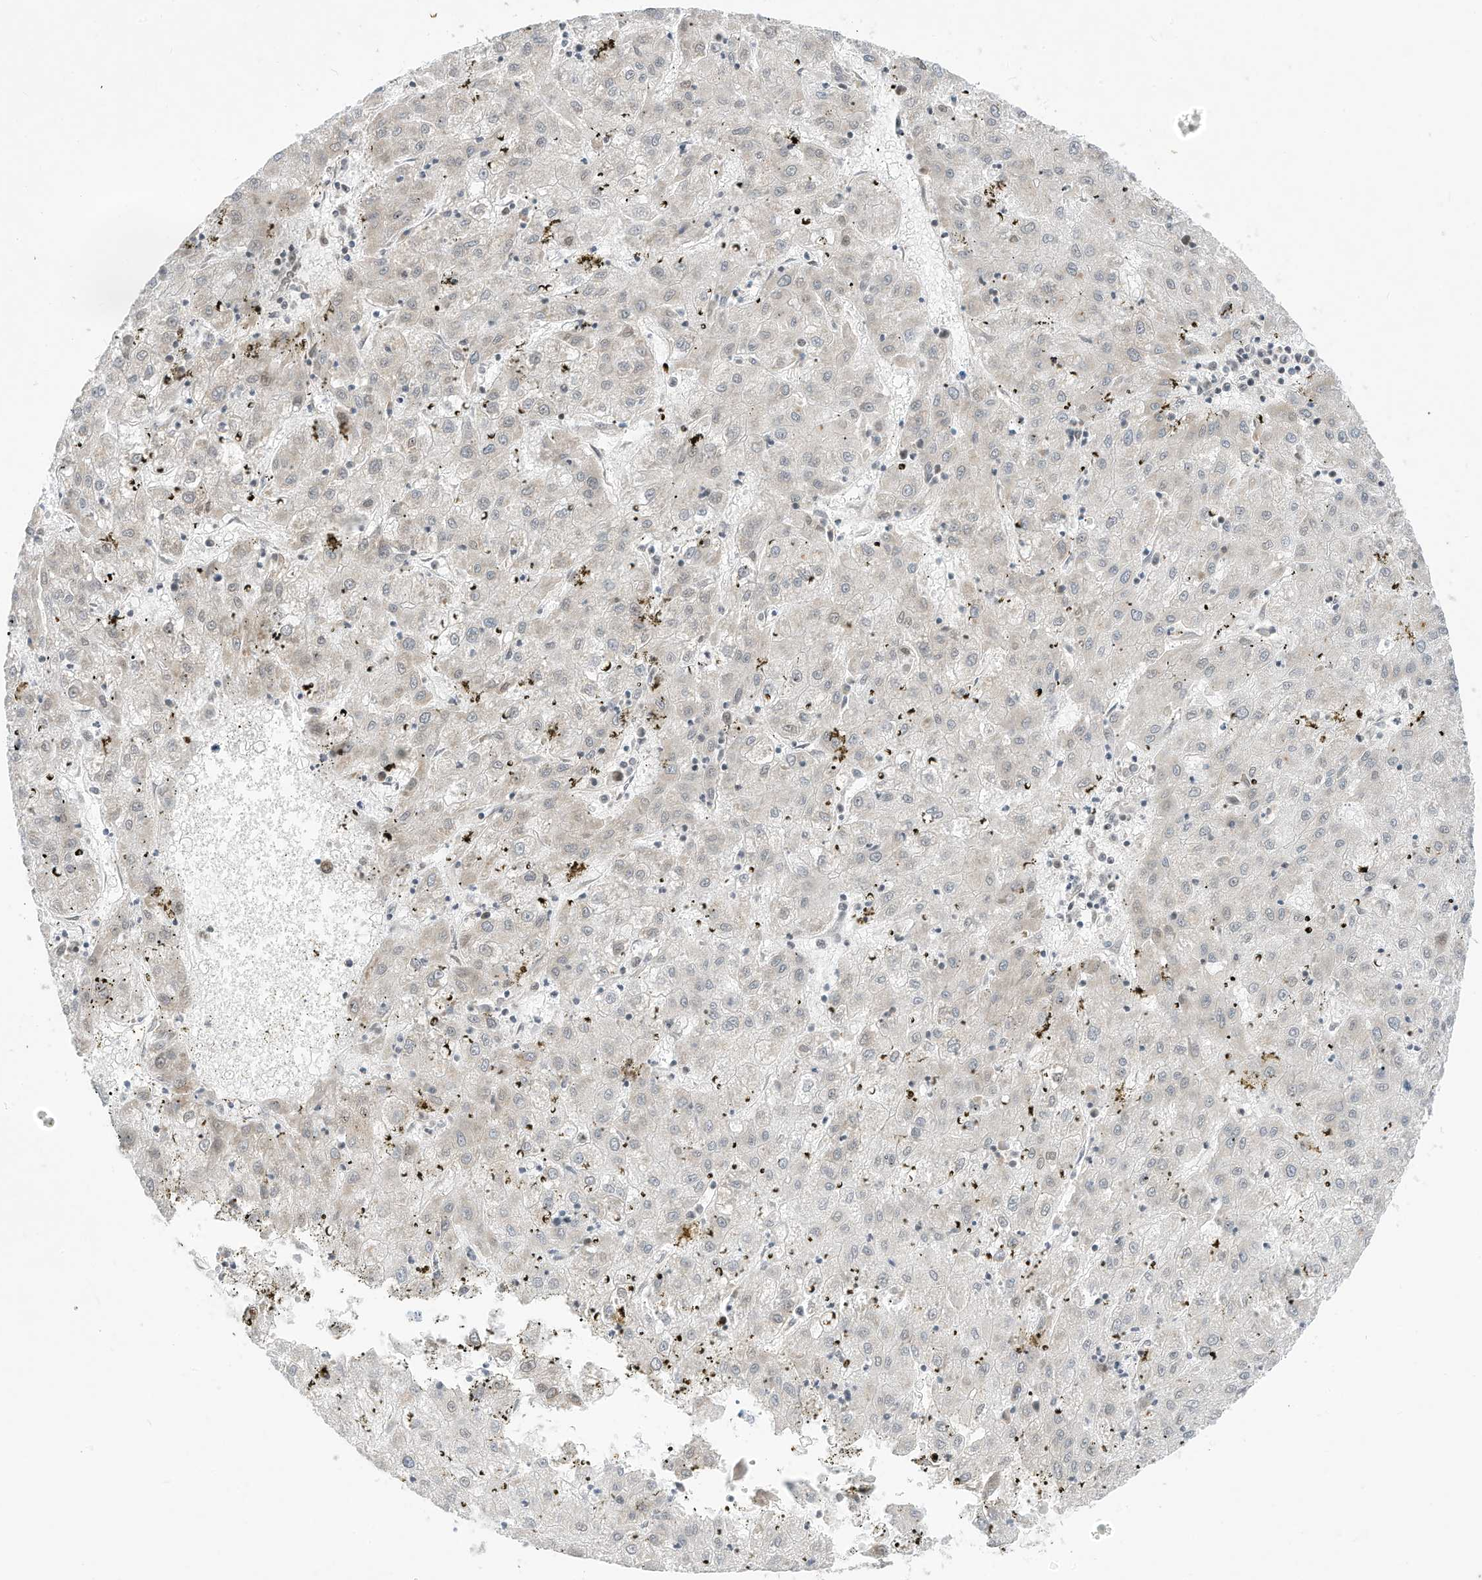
{"staining": {"intensity": "negative", "quantity": "none", "location": "none"}, "tissue": "liver cancer", "cell_type": "Tumor cells", "image_type": "cancer", "snomed": [{"axis": "morphology", "description": "Carcinoma, Hepatocellular, NOS"}, {"axis": "topography", "description": "Liver"}], "caption": "DAB immunohistochemical staining of human liver cancer demonstrates no significant expression in tumor cells.", "gene": "AURKAIP1", "patient": {"sex": "male", "age": 72}}